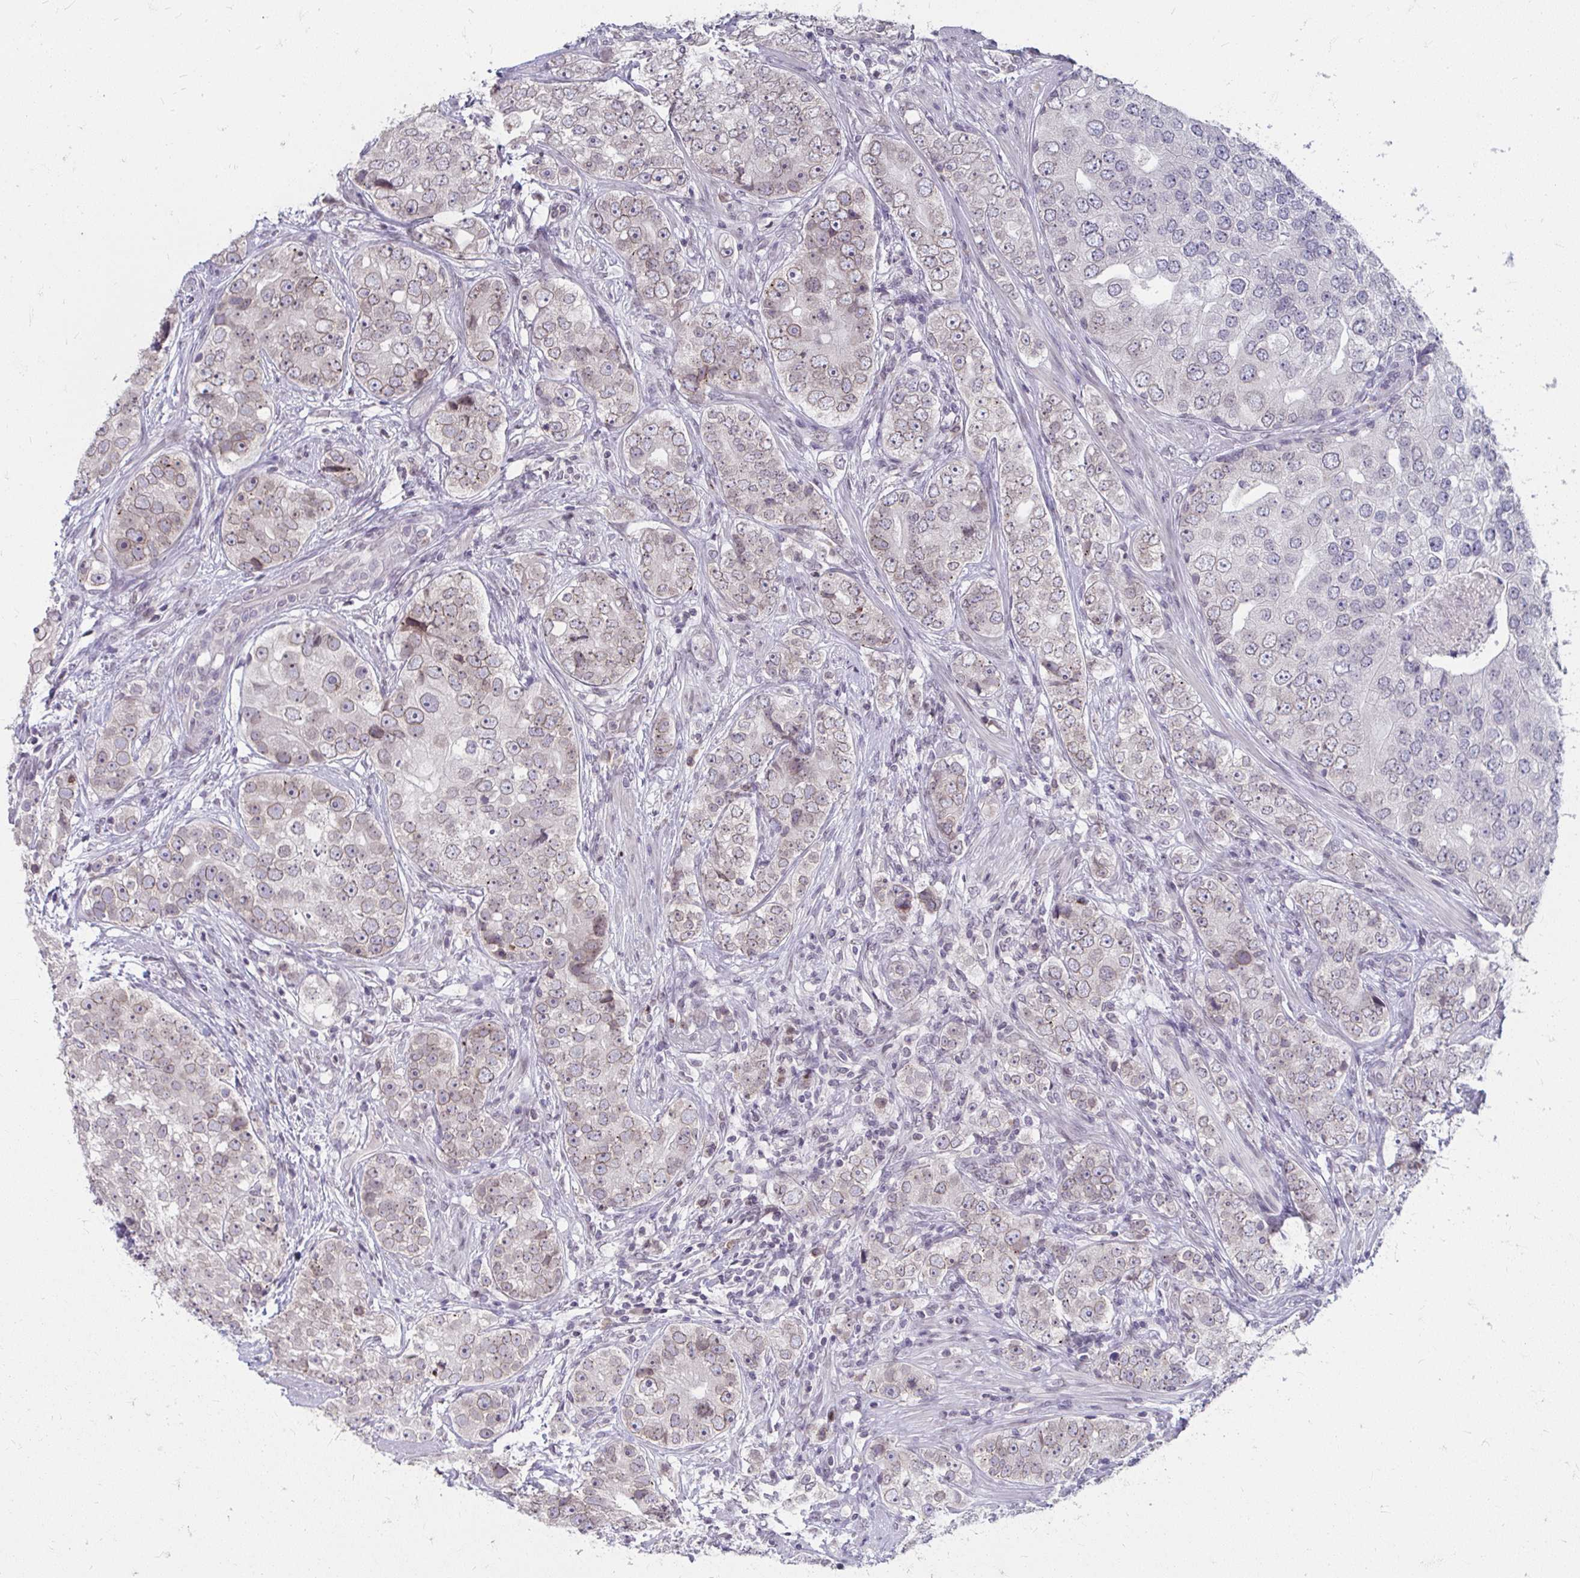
{"staining": {"intensity": "weak", "quantity": "25%-75%", "location": "cytoplasmic/membranous,nuclear"}, "tissue": "prostate cancer", "cell_type": "Tumor cells", "image_type": "cancer", "snomed": [{"axis": "morphology", "description": "Adenocarcinoma, High grade"}, {"axis": "topography", "description": "Prostate"}], "caption": "A low amount of weak cytoplasmic/membranous and nuclear positivity is present in about 25%-75% of tumor cells in high-grade adenocarcinoma (prostate) tissue. (Brightfield microscopy of DAB IHC at high magnification).", "gene": "NUP133", "patient": {"sex": "male", "age": 60}}